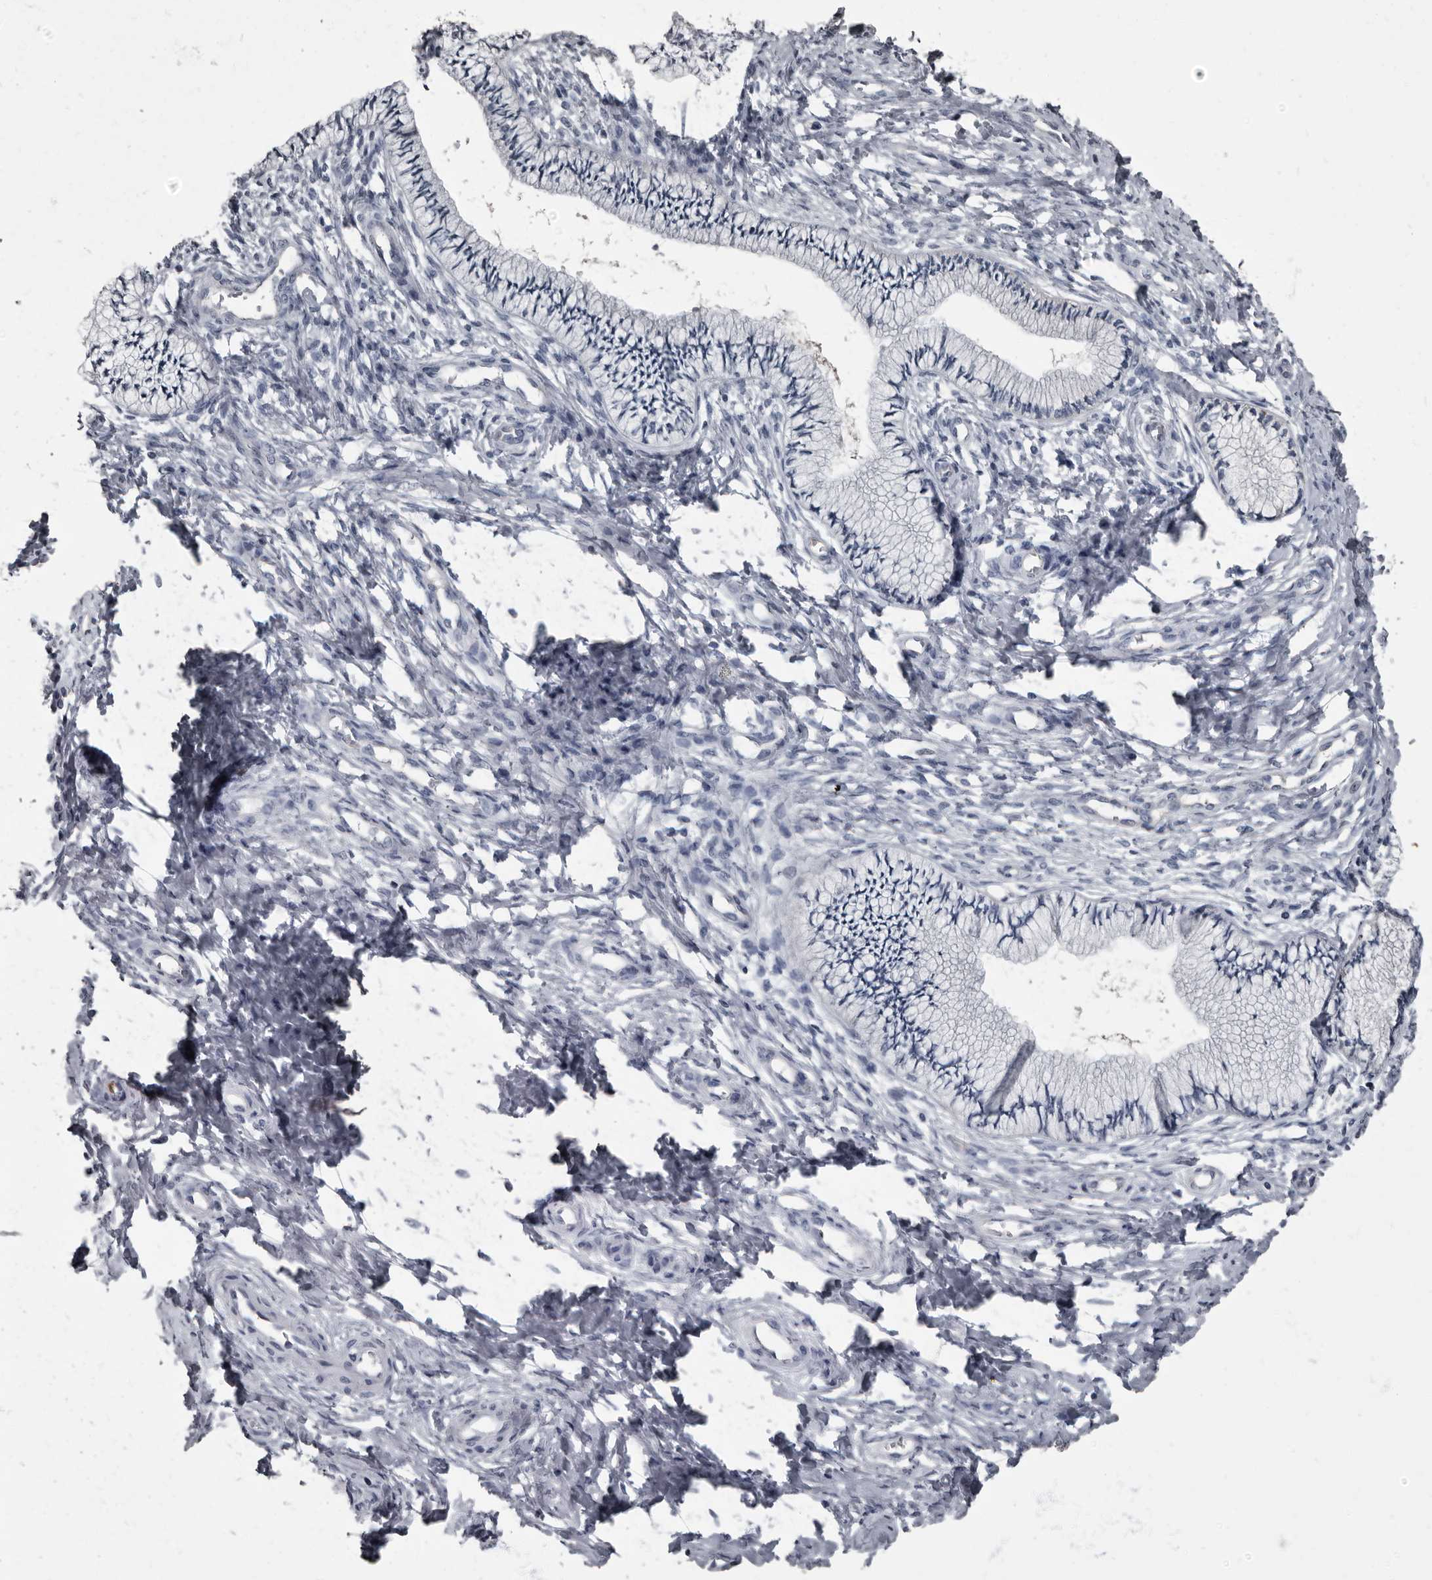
{"staining": {"intensity": "negative", "quantity": "none", "location": "none"}, "tissue": "cervix", "cell_type": "Glandular cells", "image_type": "normal", "snomed": [{"axis": "morphology", "description": "Normal tissue, NOS"}, {"axis": "topography", "description": "Cervix"}], "caption": "IHC histopathology image of normal cervix: human cervix stained with DAB (3,3'-diaminobenzidine) displays no significant protein positivity in glandular cells. The staining was performed using DAB to visualize the protein expression in brown, while the nuclei were stained in blue with hematoxylin (Magnification: 20x).", "gene": "TPD52L1", "patient": {"sex": "female", "age": 36}}